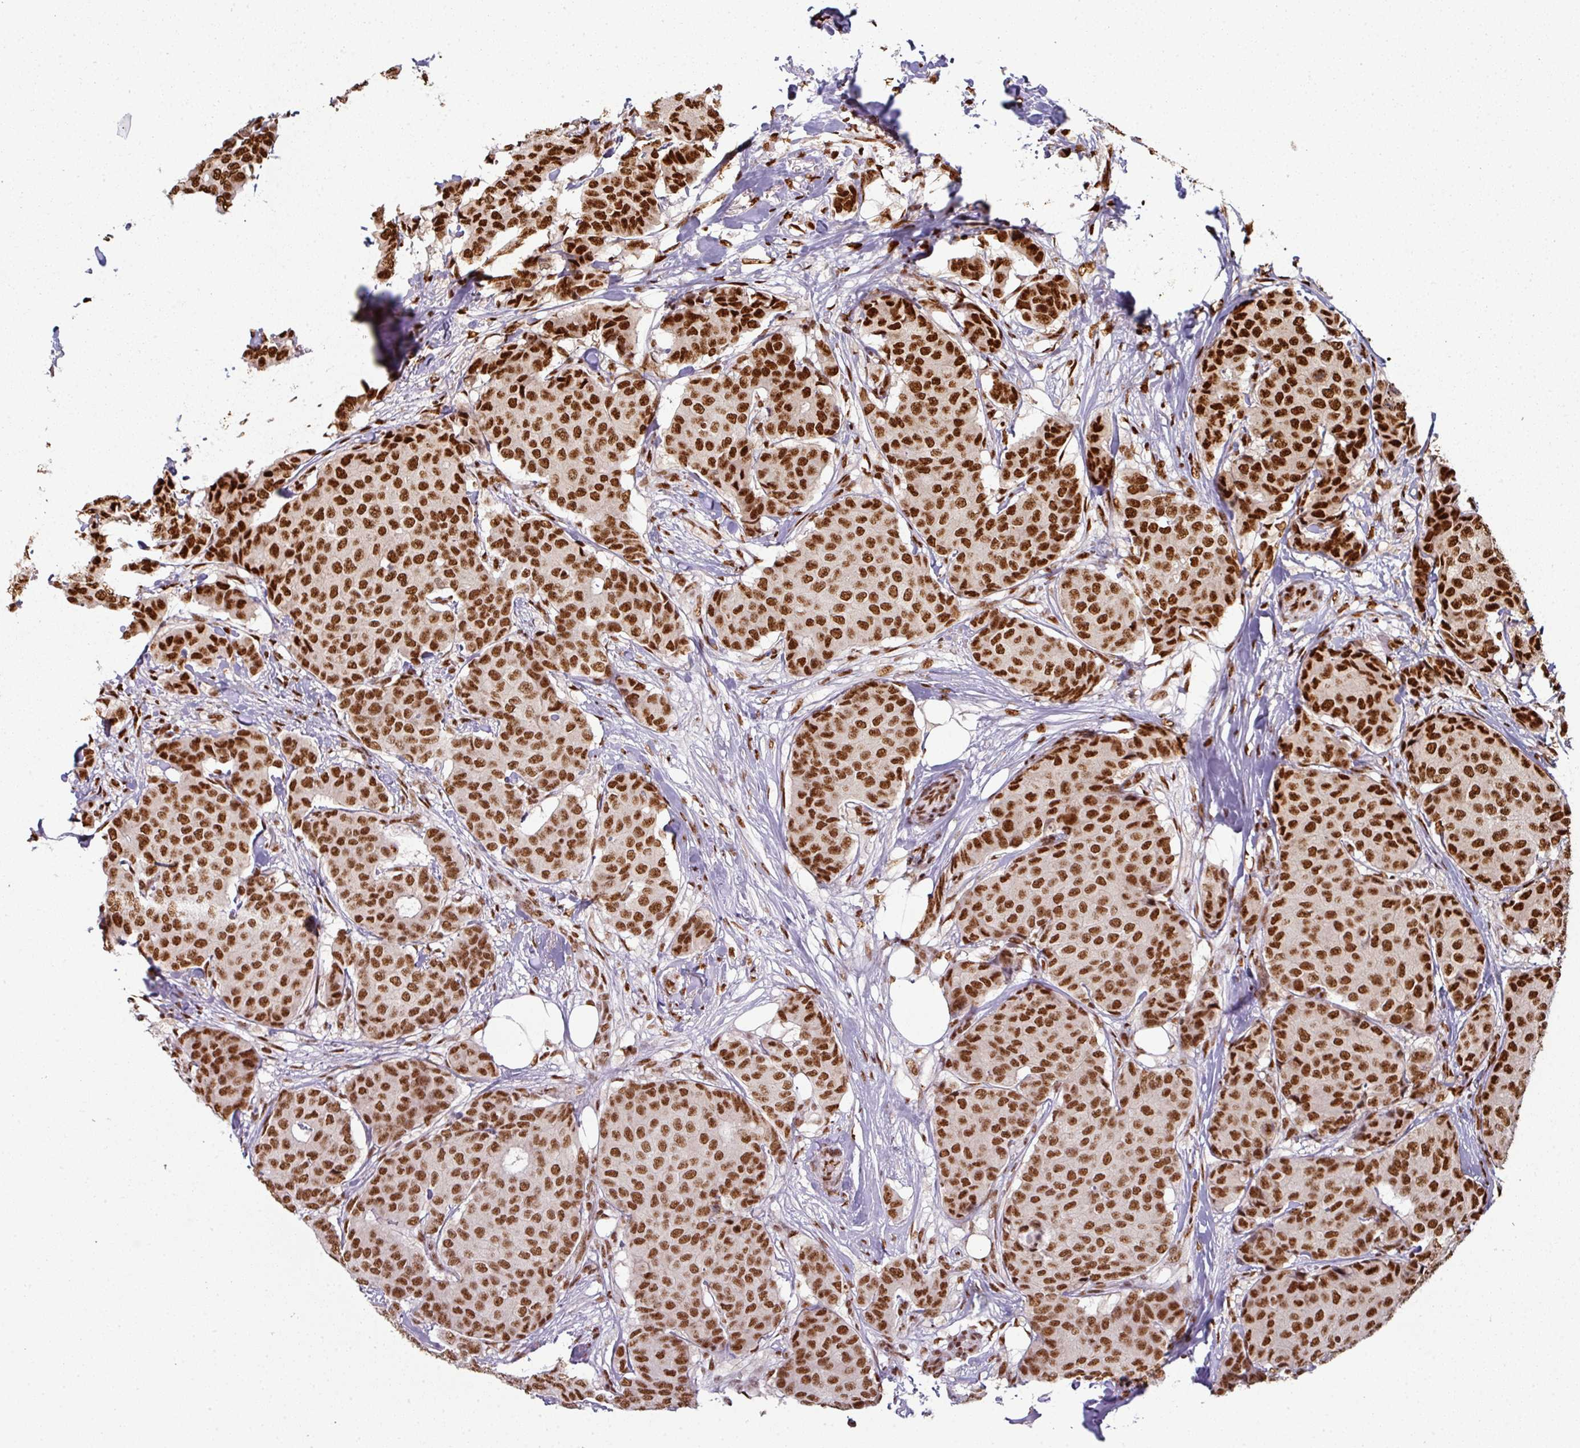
{"staining": {"intensity": "strong", "quantity": ">75%", "location": "nuclear"}, "tissue": "breast cancer", "cell_type": "Tumor cells", "image_type": "cancer", "snomed": [{"axis": "morphology", "description": "Duct carcinoma"}, {"axis": "topography", "description": "Breast"}], "caption": "Strong nuclear staining for a protein is present in about >75% of tumor cells of breast cancer using IHC.", "gene": "SIK3", "patient": {"sex": "female", "age": 75}}